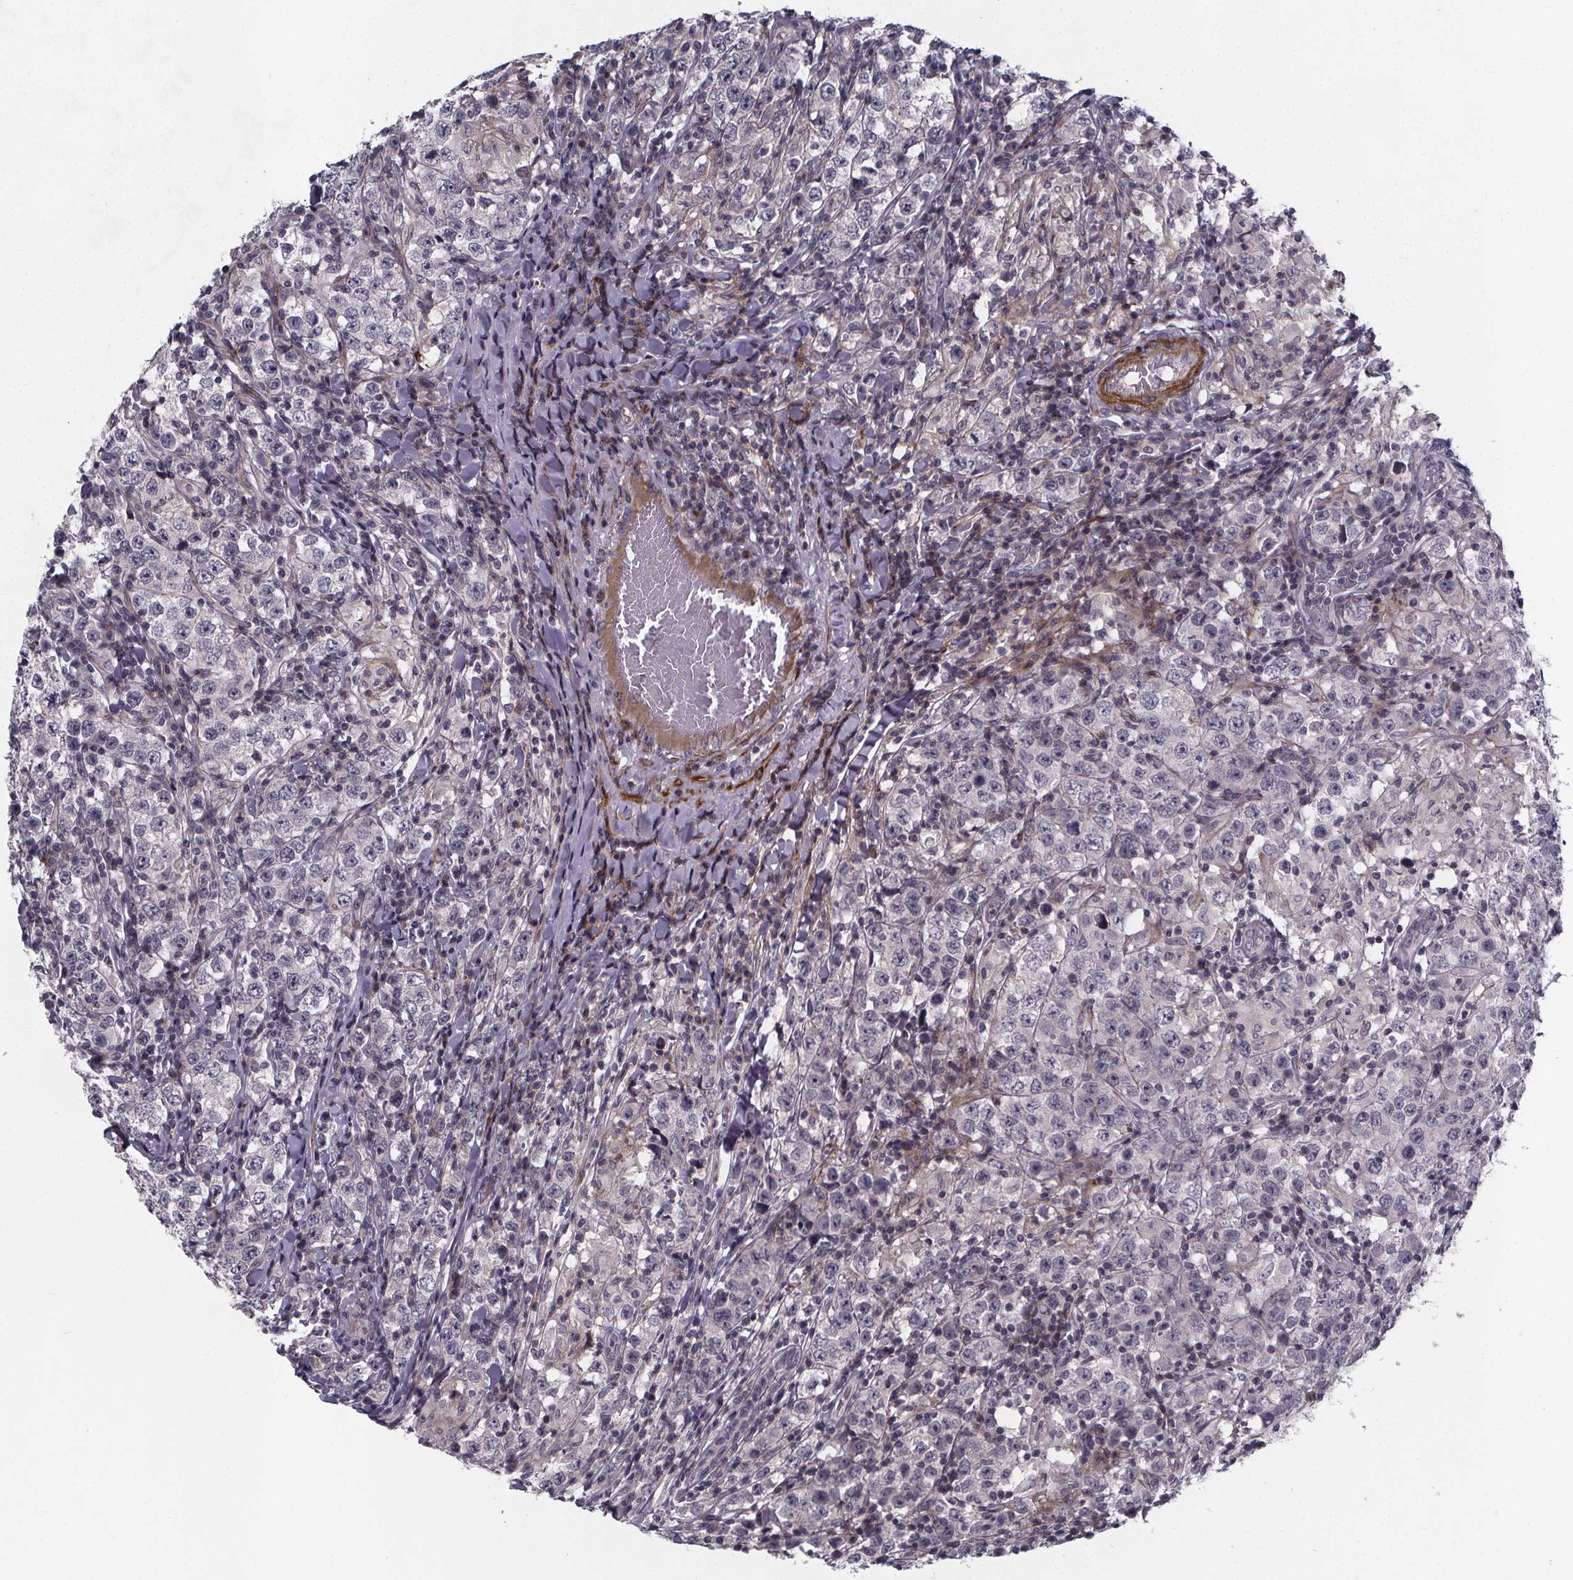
{"staining": {"intensity": "negative", "quantity": "none", "location": "none"}, "tissue": "testis cancer", "cell_type": "Tumor cells", "image_type": "cancer", "snomed": [{"axis": "morphology", "description": "Seminoma, NOS"}, {"axis": "morphology", "description": "Carcinoma, Embryonal, NOS"}, {"axis": "topography", "description": "Testis"}], "caption": "The immunohistochemistry photomicrograph has no significant positivity in tumor cells of embryonal carcinoma (testis) tissue. Nuclei are stained in blue.", "gene": "FBXW2", "patient": {"sex": "male", "age": 41}}